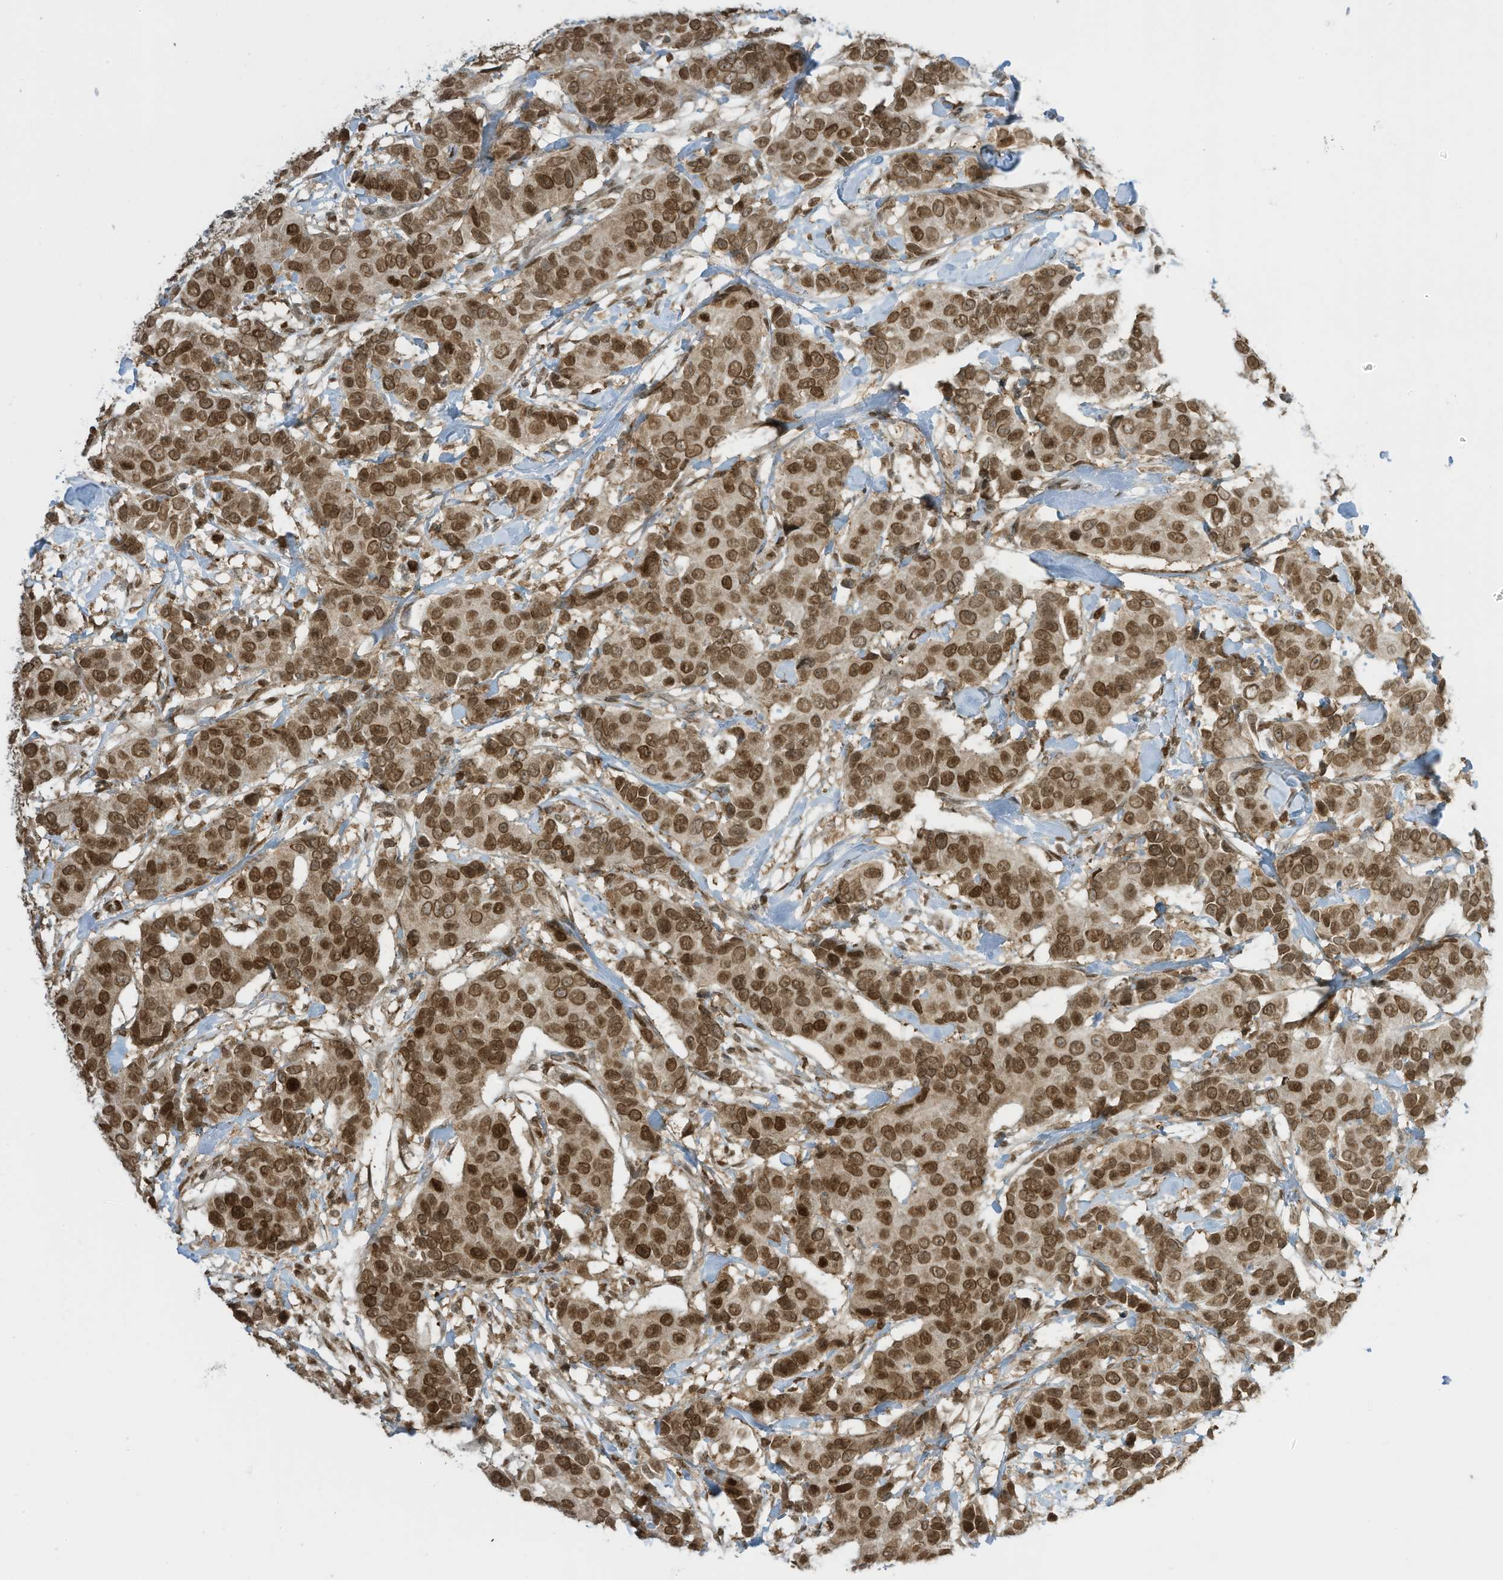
{"staining": {"intensity": "moderate", "quantity": ">75%", "location": "cytoplasmic/membranous,nuclear"}, "tissue": "breast cancer", "cell_type": "Tumor cells", "image_type": "cancer", "snomed": [{"axis": "morphology", "description": "Normal tissue, NOS"}, {"axis": "morphology", "description": "Duct carcinoma"}, {"axis": "topography", "description": "Breast"}], "caption": "Immunohistochemistry (IHC) photomicrograph of breast cancer stained for a protein (brown), which exhibits medium levels of moderate cytoplasmic/membranous and nuclear expression in approximately >75% of tumor cells.", "gene": "KPNB1", "patient": {"sex": "female", "age": 39}}